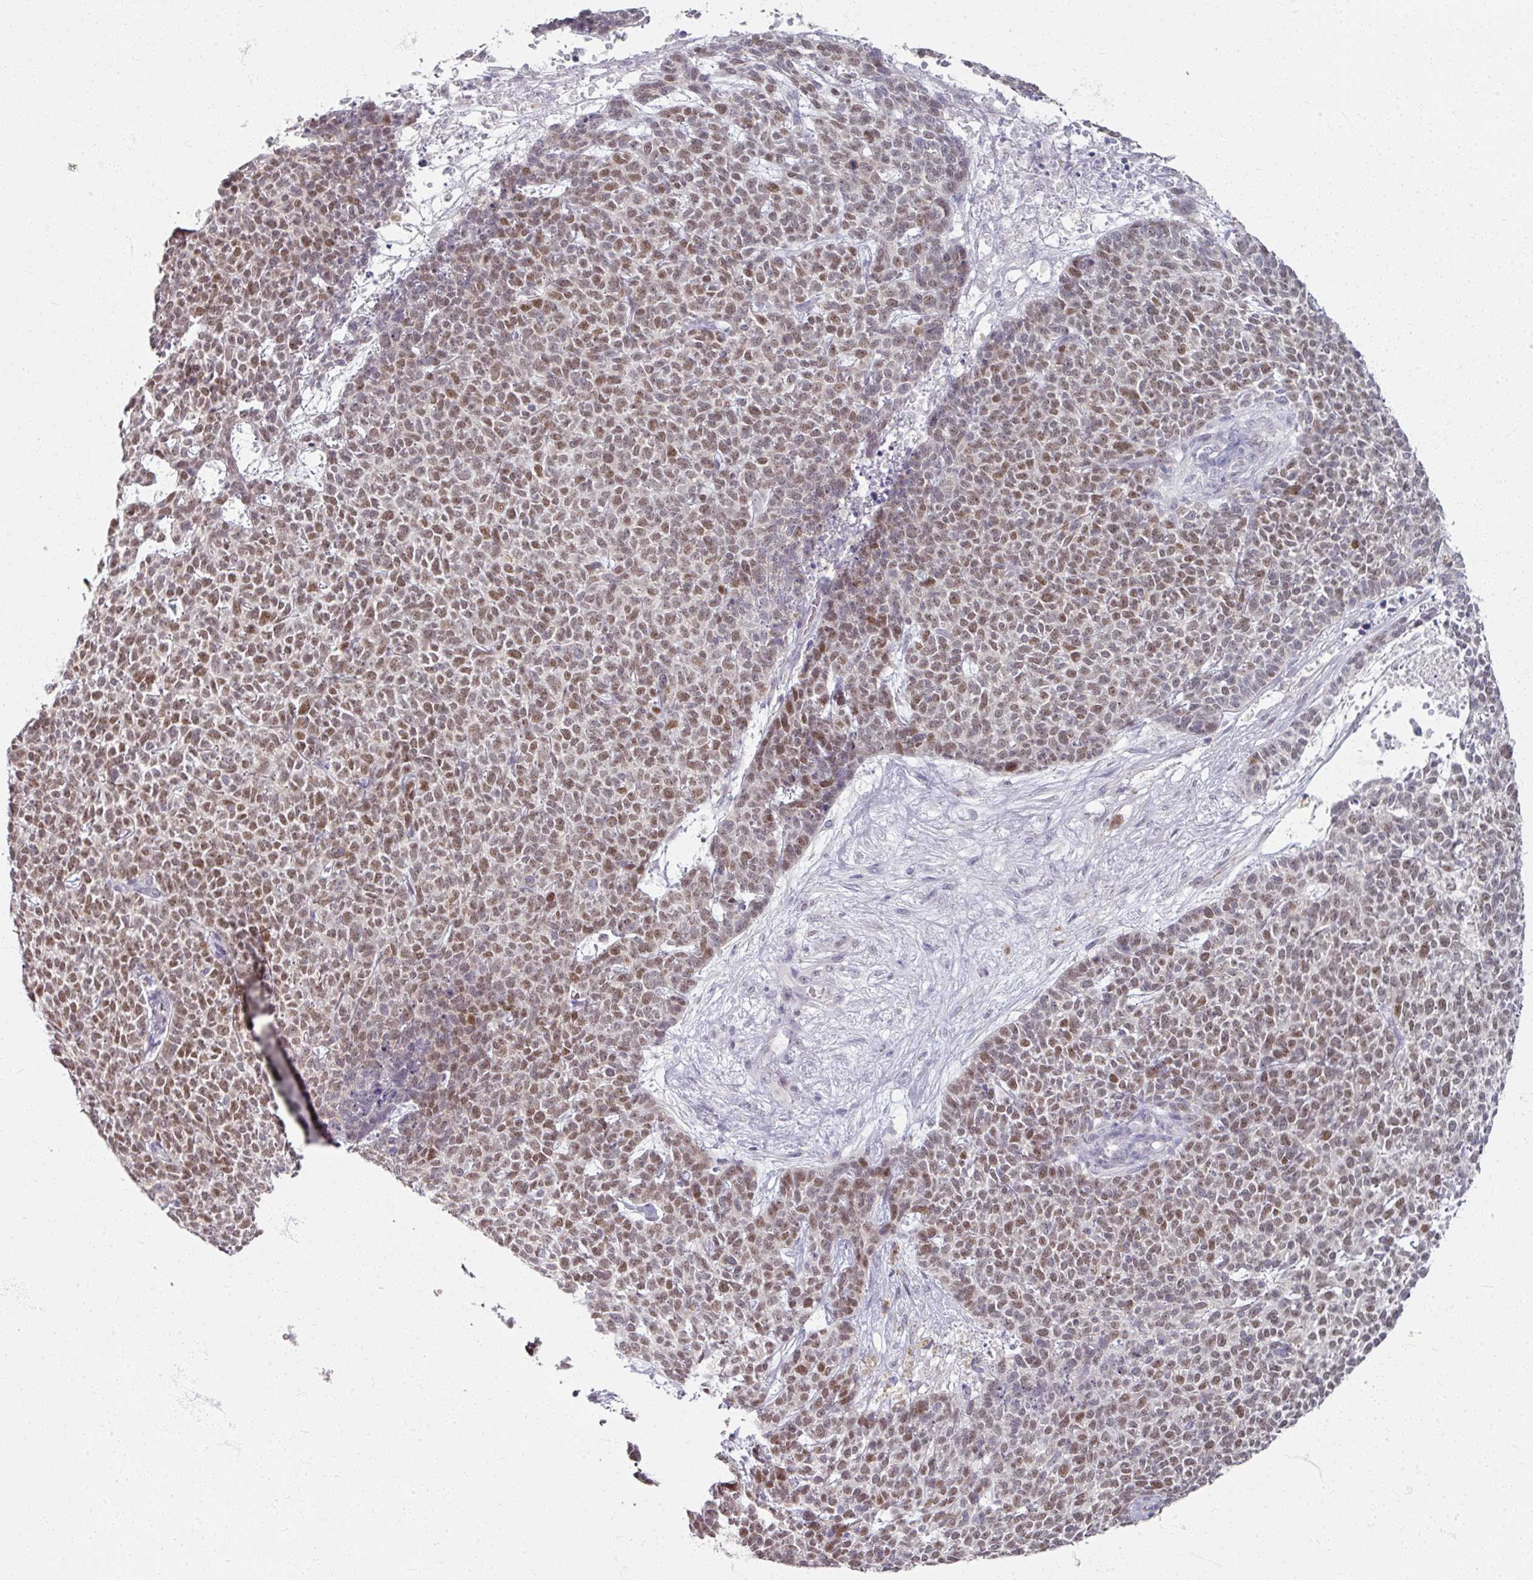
{"staining": {"intensity": "moderate", "quantity": ">75%", "location": "nuclear"}, "tissue": "skin cancer", "cell_type": "Tumor cells", "image_type": "cancer", "snomed": [{"axis": "morphology", "description": "Basal cell carcinoma"}, {"axis": "topography", "description": "Skin"}], "caption": "A brown stain labels moderate nuclear positivity of a protein in human skin cancer tumor cells.", "gene": "SOX11", "patient": {"sex": "female", "age": 84}}